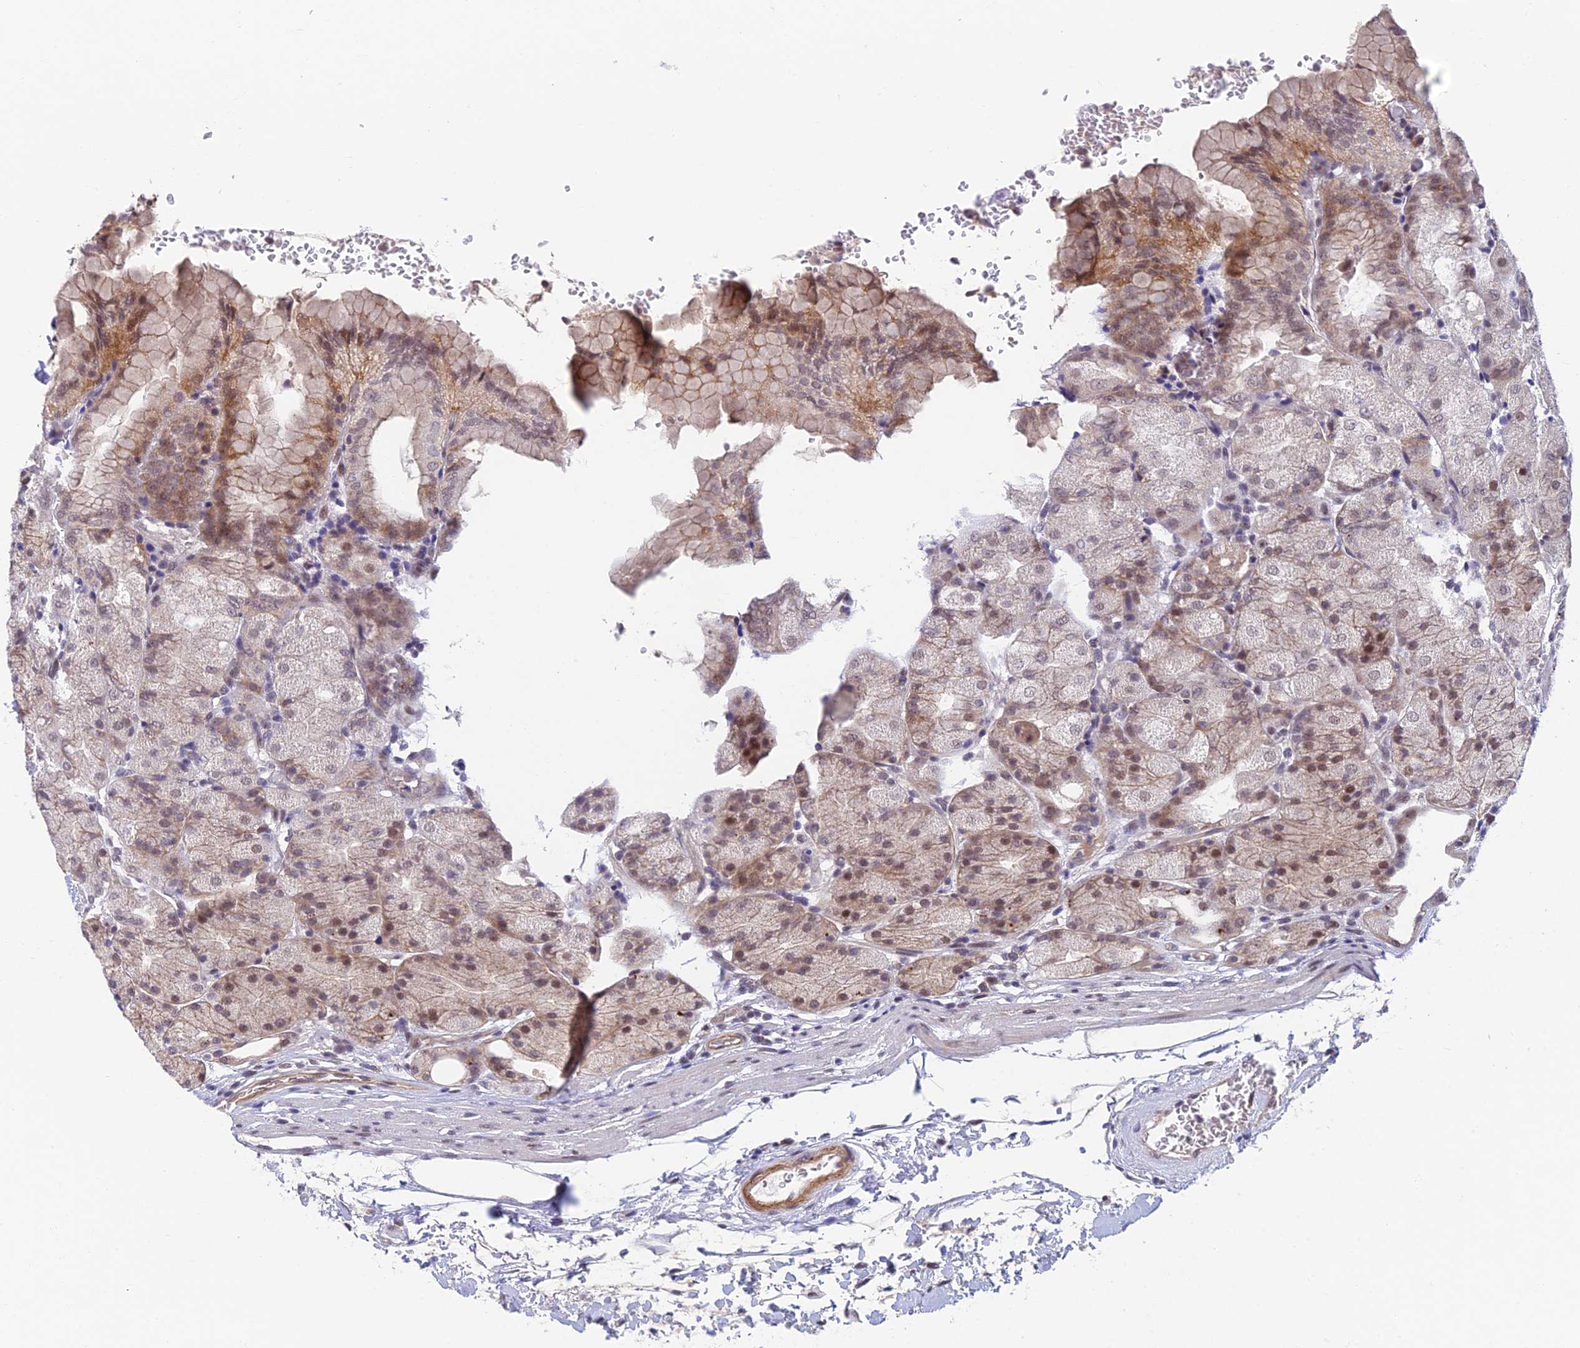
{"staining": {"intensity": "moderate", "quantity": "25%-75%", "location": "cytoplasmic/membranous,nuclear"}, "tissue": "stomach", "cell_type": "Glandular cells", "image_type": "normal", "snomed": [{"axis": "morphology", "description": "Normal tissue, NOS"}, {"axis": "topography", "description": "Stomach, upper"}, {"axis": "topography", "description": "Stomach, lower"}], "caption": "Immunohistochemistry (IHC) image of benign human stomach stained for a protein (brown), which demonstrates medium levels of moderate cytoplasmic/membranous,nuclear expression in about 25%-75% of glandular cells.", "gene": "NSMCE1", "patient": {"sex": "male", "age": 62}}